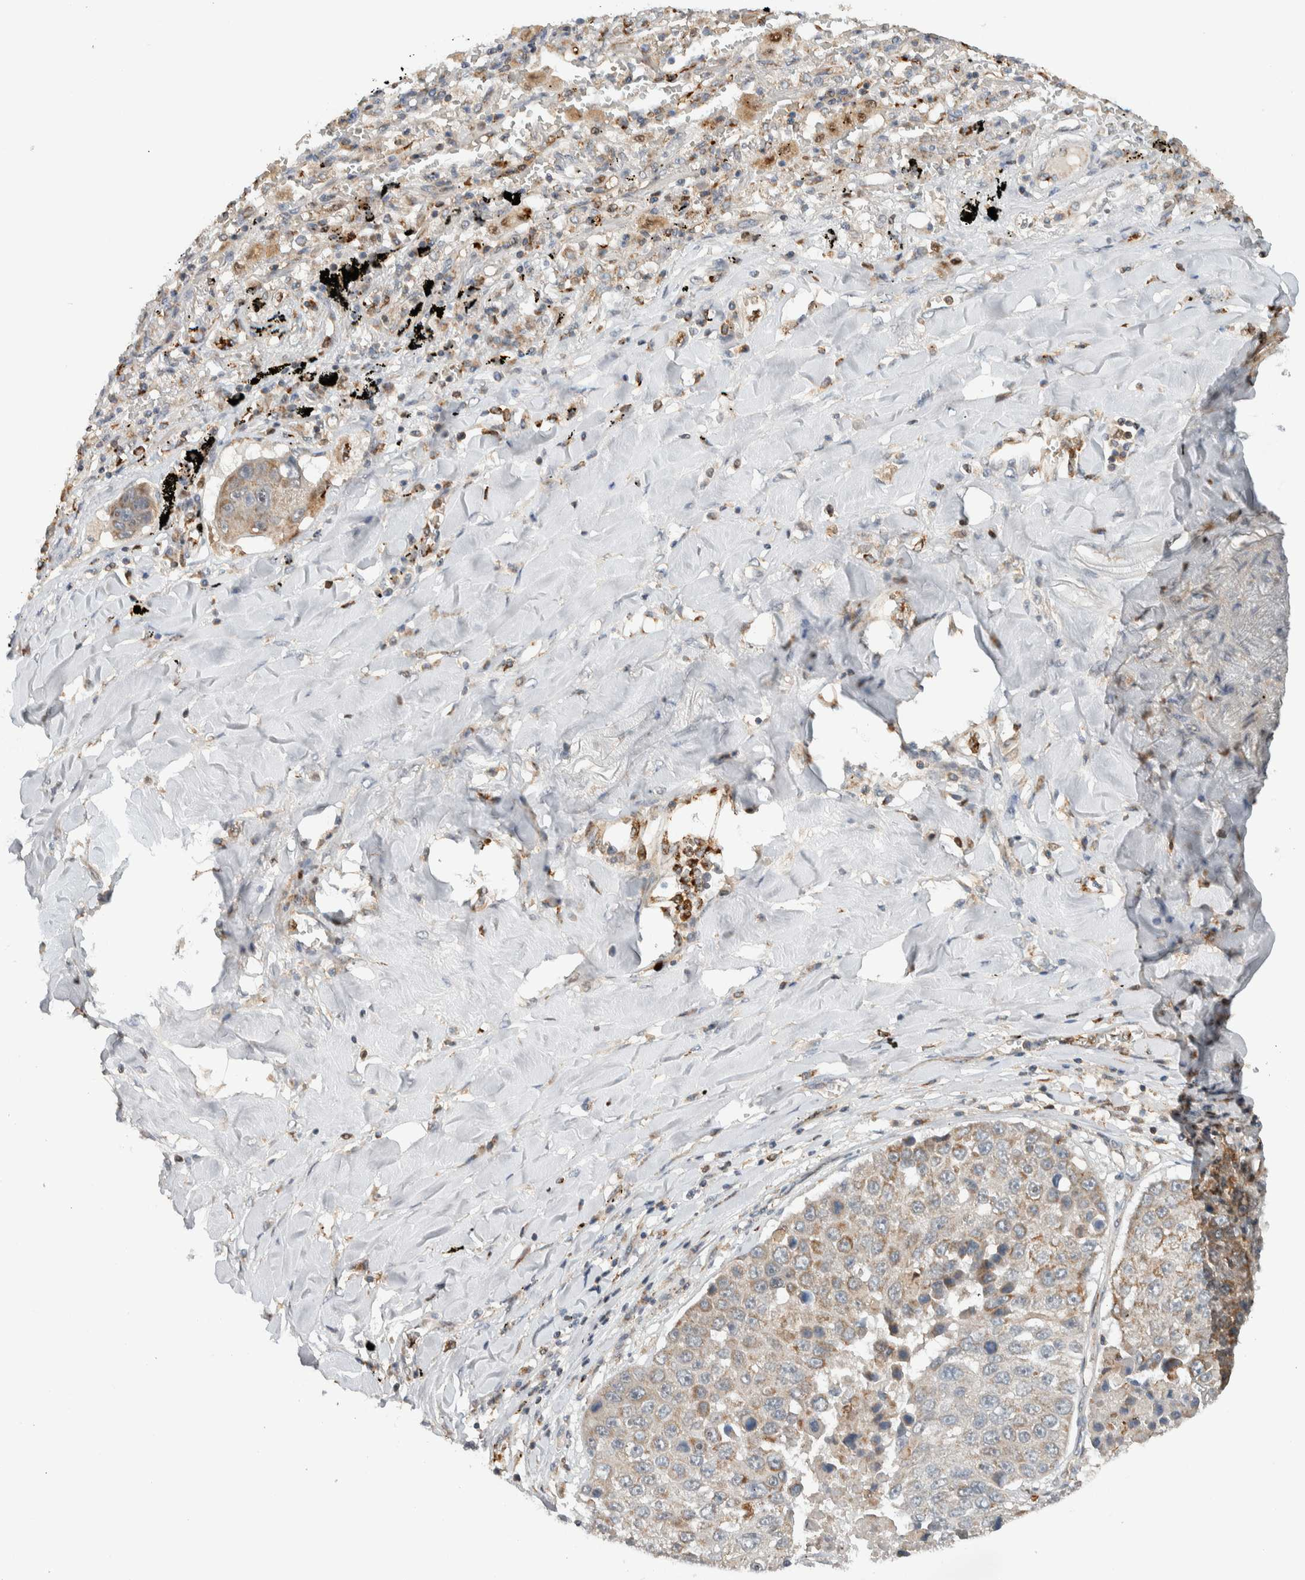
{"staining": {"intensity": "weak", "quantity": ">75%", "location": "cytoplasmic/membranous"}, "tissue": "lung cancer", "cell_type": "Tumor cells", "image_type": "cancer", "snomed": [{"axis": "morphology", "description": "Squamous cell carcinoma, NOS"}, {"axis": "topography", "description": "Lung"}], "caption": "A high-resolution photomicrograph shows immunohistochemistry staining of lung cancer, which displays weak cytoplasmic/membranous positivity in approximately >75% of tumor cells. (DAB (3,3'-diaminobenzidine) IHC with brightfield microscopy, high magnification).", "gene": "VPS53", "patient": {"sex": "male", "age": 61}}